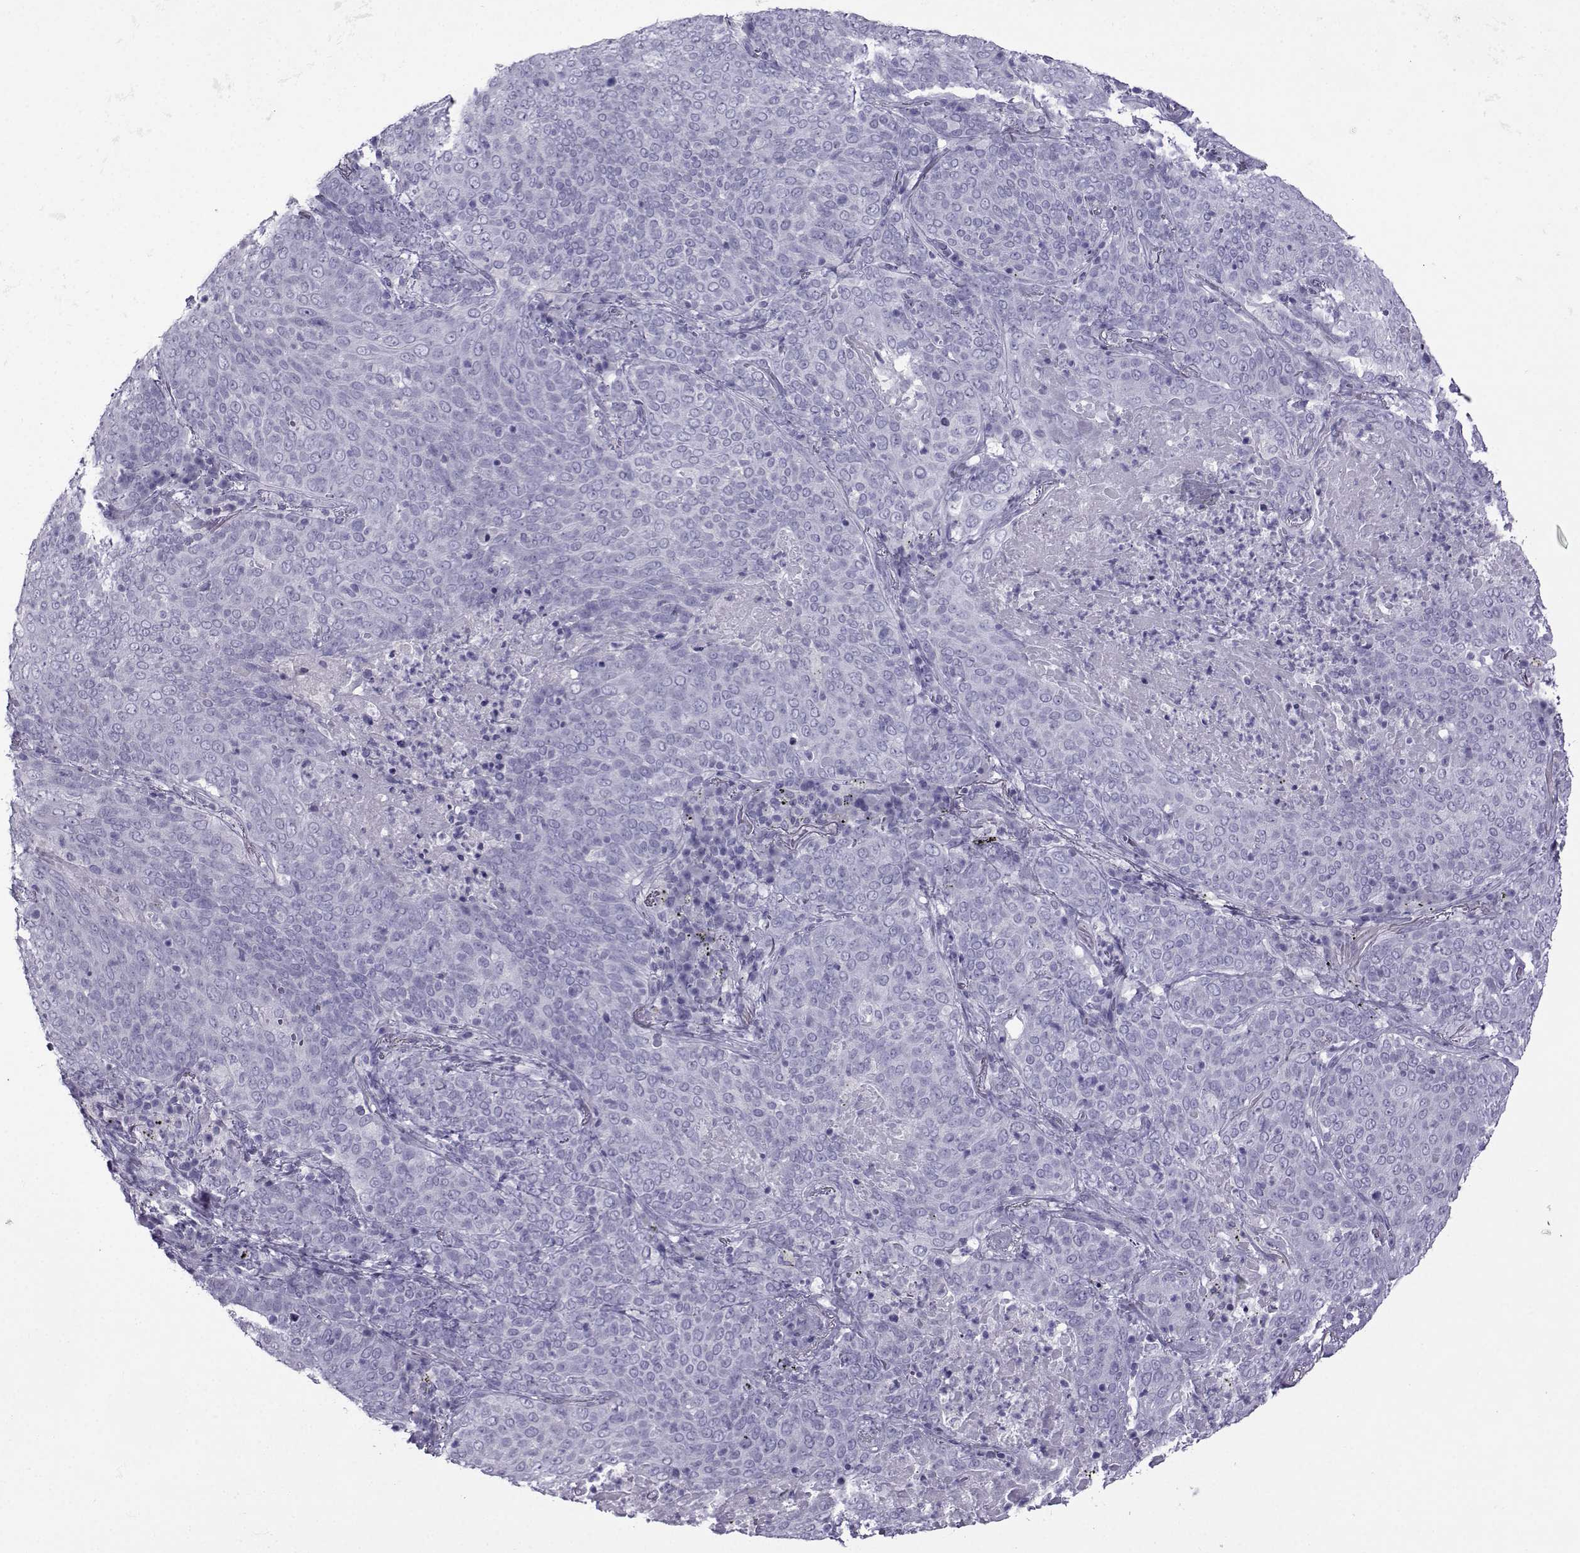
{"staining": {"intensity": "negative", "quantity": "none", "location": "none"}, "tissue": "lung cancer", "cell_type": "Tumor cells", "image_type": "cancer", "snomed": [{"axis": "morphology", "description": "Squamous cell carcinoma, NOS"}, {"axis": "topography", "description": "Lung"}], "caption": "Immunohistochemical staining of human lung squamous cell carcinoma shows no significant expression in tumor cells.", "gene": "CRYBB1", "patient": {"sex": "male", "age": 82}}